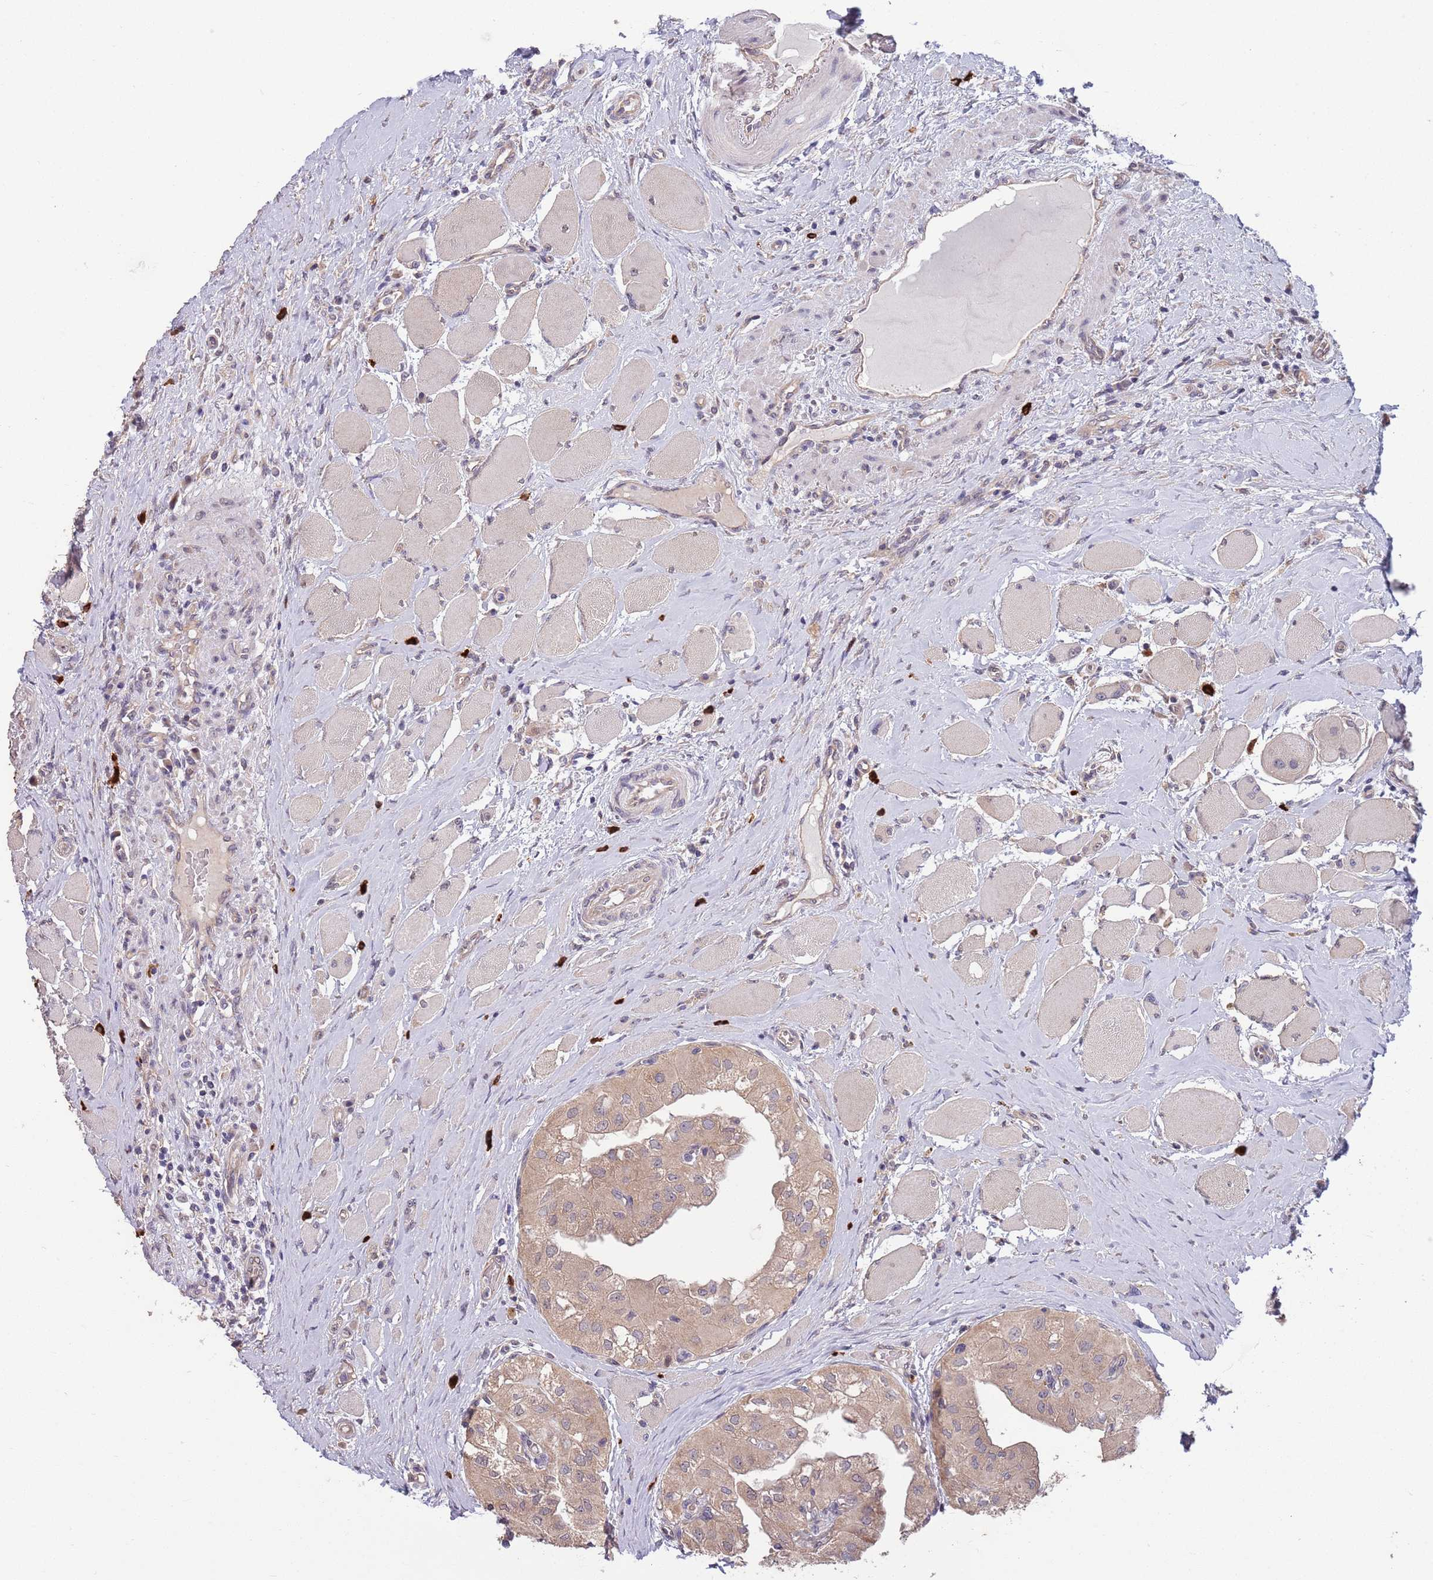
{"staining": {"intensity": "moderate", "quantity": ">75%", "location": "cytoplasmic/membranous"}, "tissue": "thyroid cancer", "cell_type": "Tumor cells", "image_type": "cancer", "snomed": [{"axis": "morphology", "description": "Papillary adenocarcinoma, NOS"}, {"axis": "topography", "description": "Thyroid gland"}], "caption": "IHC (DAB (3,3'-diaminobenzidine)) staining of human thyroid cancer (papillary adenocarcinoma) displays moderate cytoplasmic/membranous protein staining in approximately >75% of tumor cells.", "gene": "MARVELD2", "patient": {"sex": "female", "age": 59}}